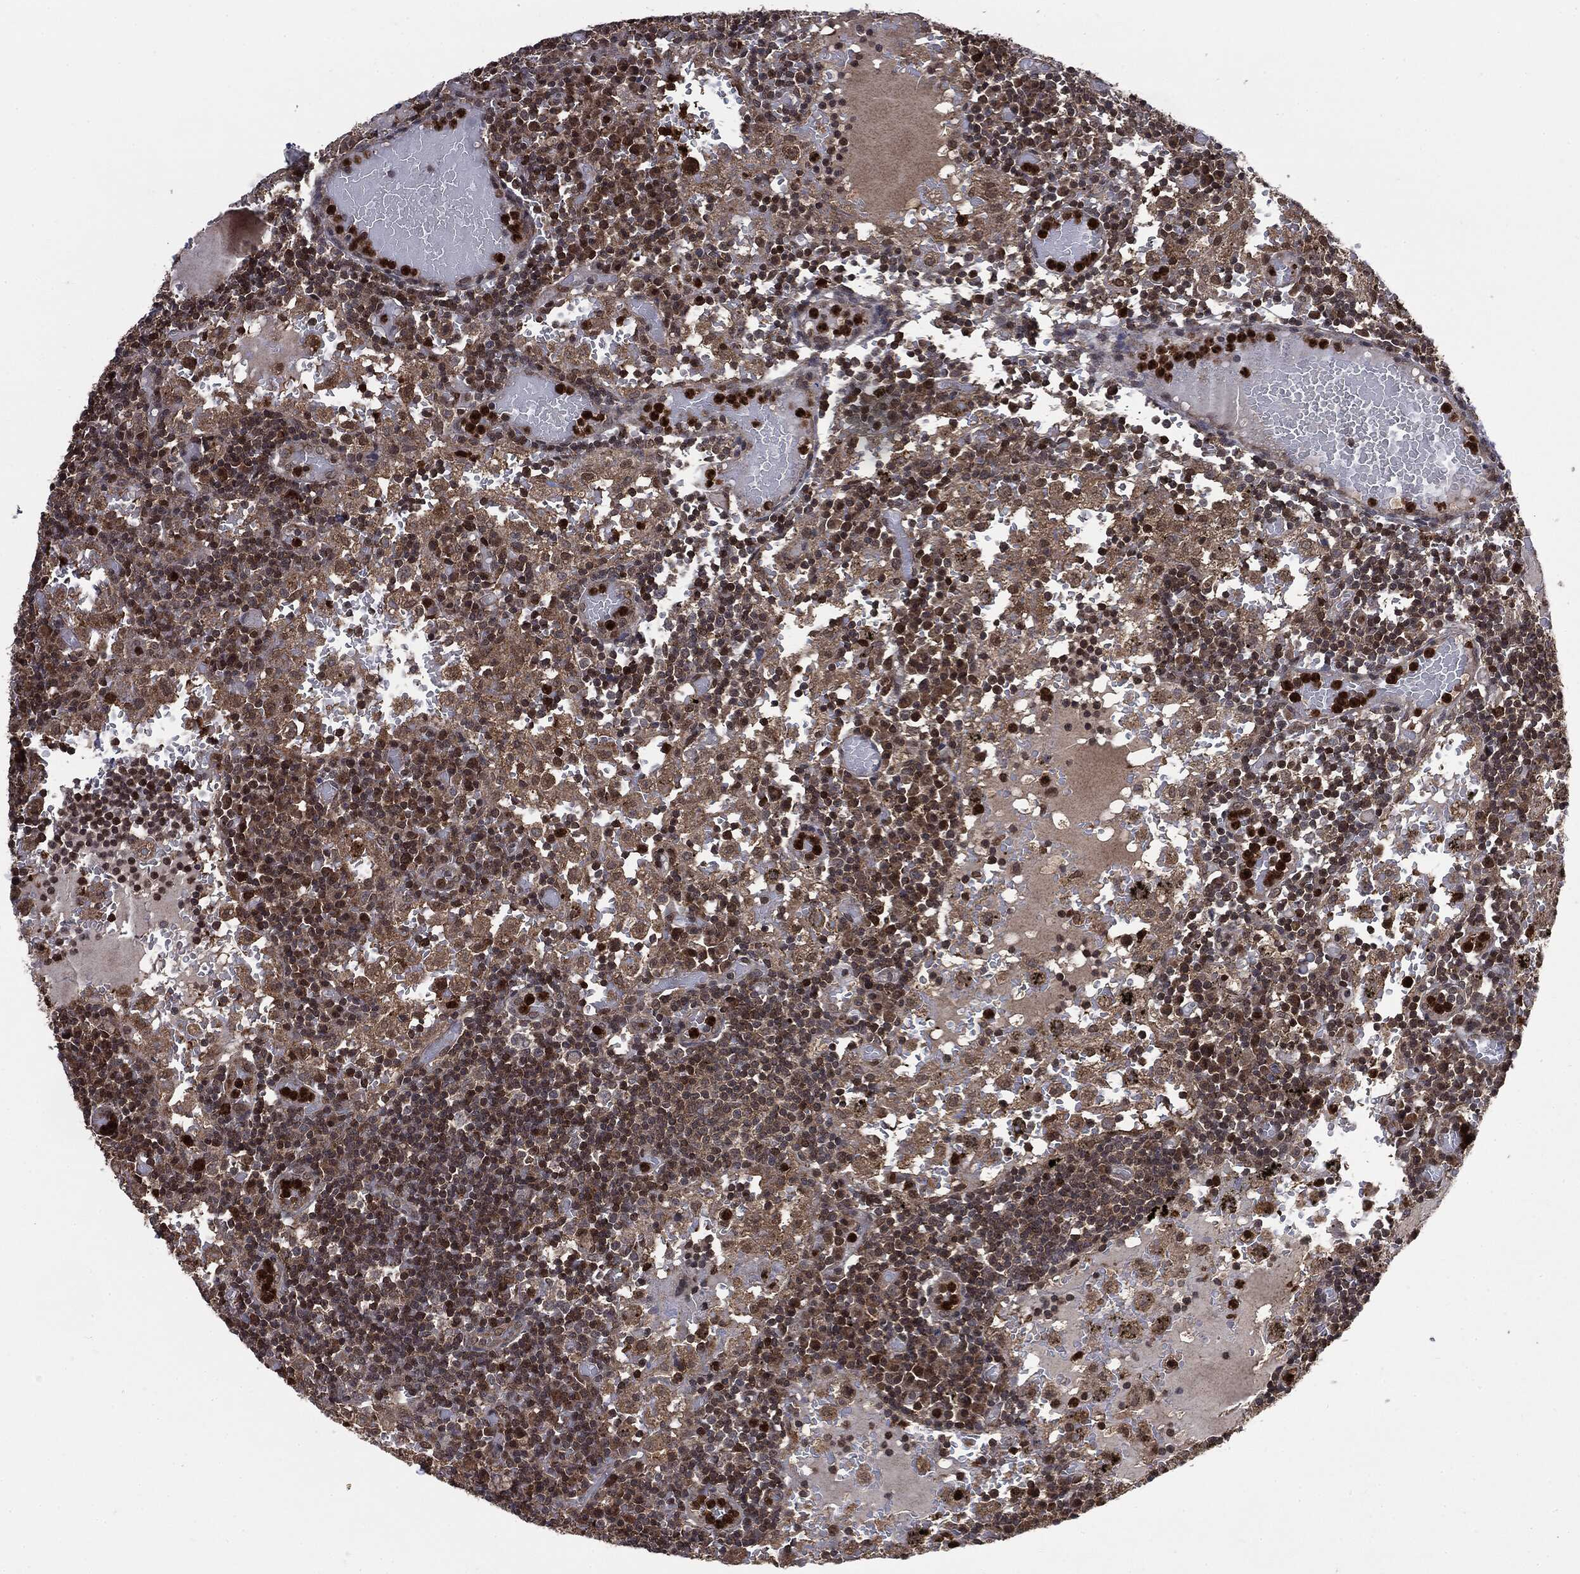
{"staining": {"intensity": "moderate", "quantity": "<25%", "location": "cytoplasmic/membranous"}, "tissue": "lymph node", "cell_type": "Germinal center cells", "image_type": "normal", "snomed": [{"axis": "morphology", "description": "Normal tissue, NOS"}, {"axis": "topography", "description": "Lymph node"}], "caption": "Normal lymph node displays moderate cytoplasmic/membranous staining in about <25% of germinal center cells, visualized by immunohistochemistry.", "gene": "GPI", "patient": {"sex": "male", "age": 62}}